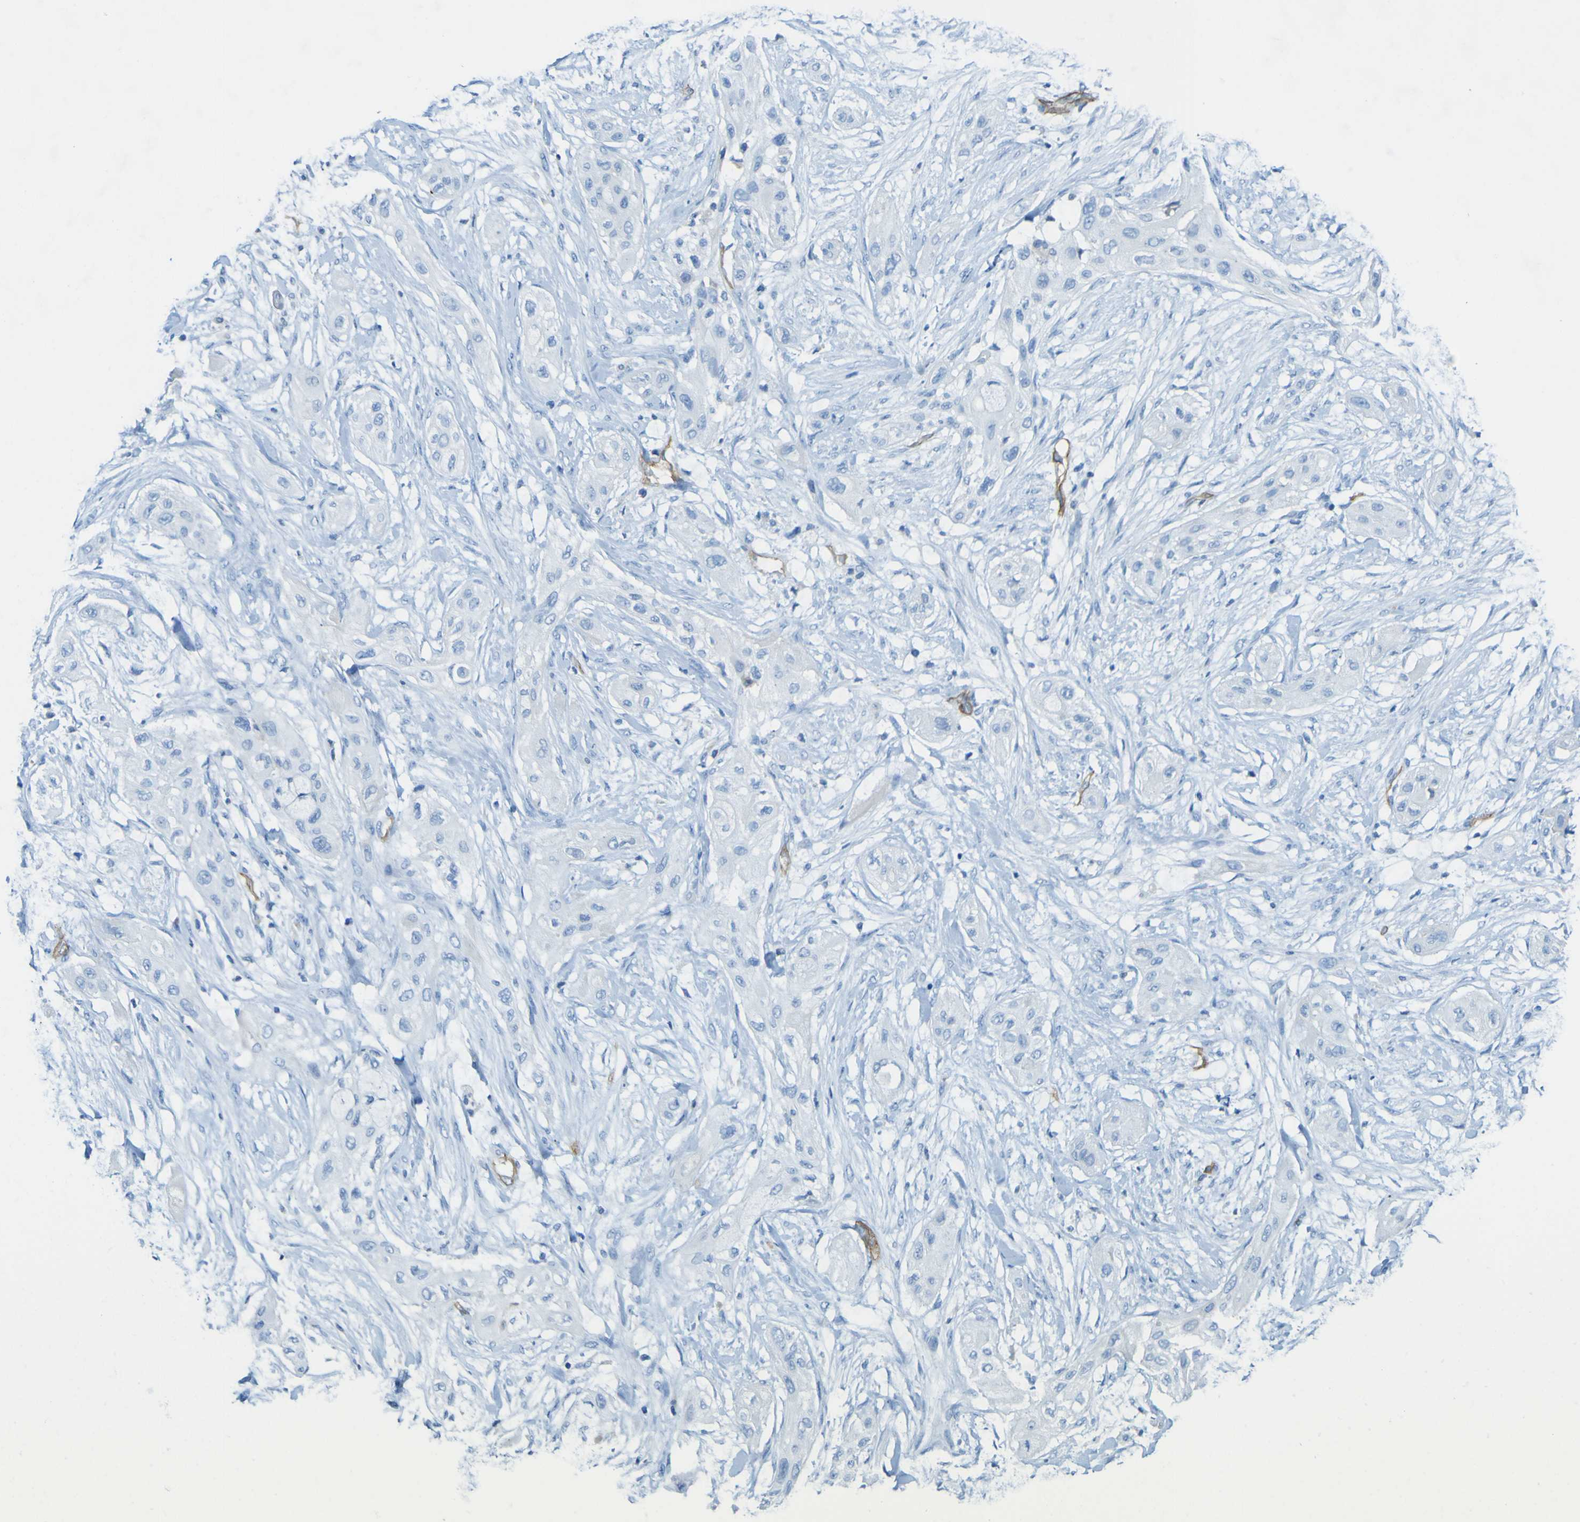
{"staining": {"intensity": "negative", "quantity": "none", "location": "none"}, "tissue": "lung cancer", "cell_type": "Tumor cells", "image_type": "cancer", "snomed": [{"axis": "morphology", "description": "Squamous cell carcinoma, NOS"}, {"axis": "topography", "description": "Lung"}], "caption": "DAB (3,3'-diaminobenzidine) immunohistochemical staining of human squamous cell carcinoma (lung) reveals no significant positivity in tumor cells.", "gene": "CD93", "patient": {"sex": "female", "age": 47}}